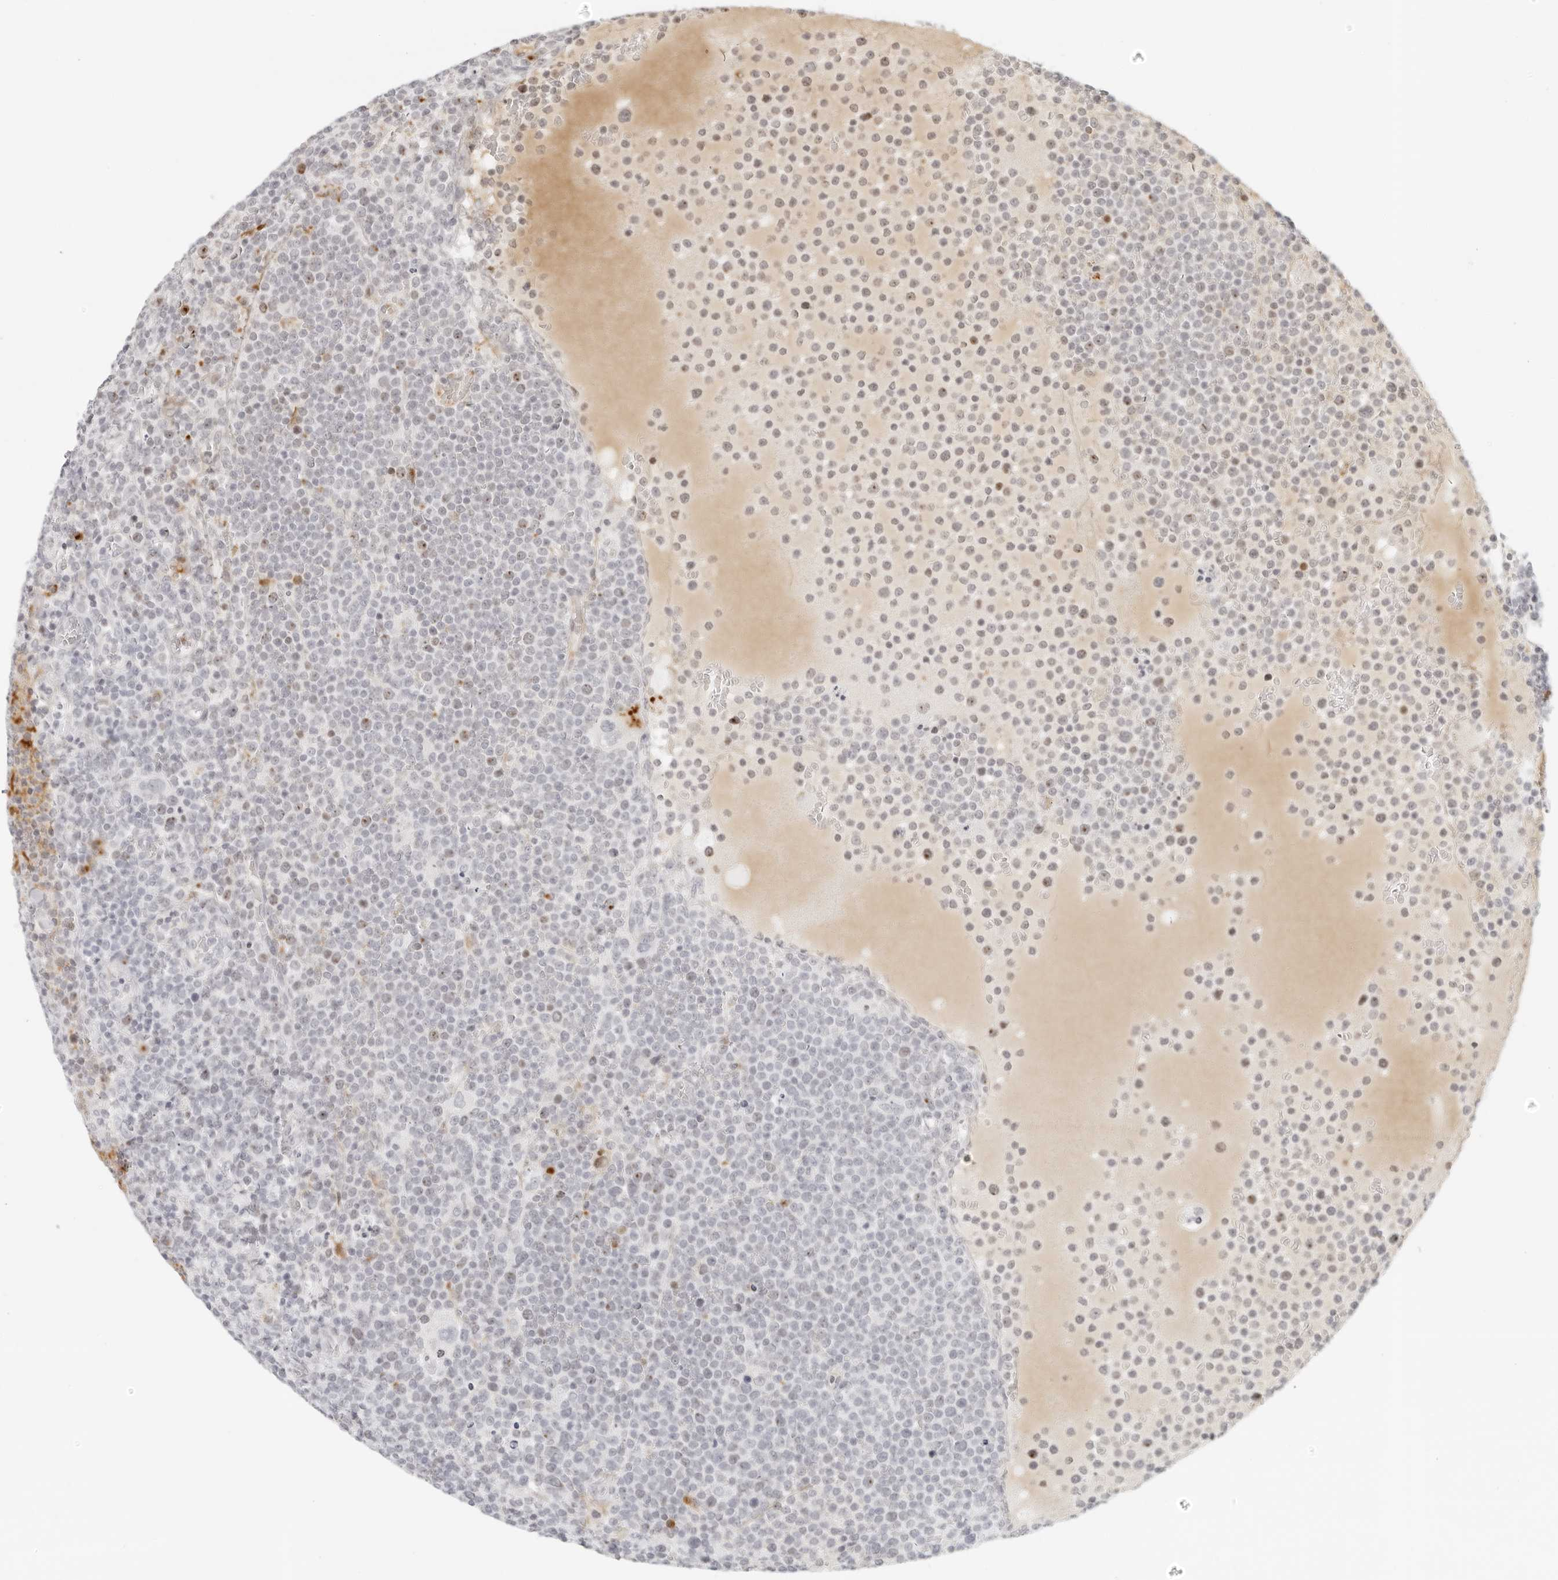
{"staining": {"intensity": "moderate", "quantity": "<25%", "location": "nuclear"}, "tissue": "lymphoma", "cell_type": "Tumor cells", "image_type": "cancer", "snomed": [{"axis": "morphology", "description": "Malignant lymphoma, non-Hodgkin's type, High grade"}, {"axis": "topography", "description": "Lymph node"}], "caption": "High-power microscopy captured an immunohistochemistry photomicrograph of lymphoma, revealing moderate nuclear expression in about <25% of tumor cells. The protein of interest is stained brown, and the nuclei are stained in blue (DAB IHC with brightfield microscopy, high magnification).", "gene": "ZNF678", "patient": {"sex": "male", "age": 61}}